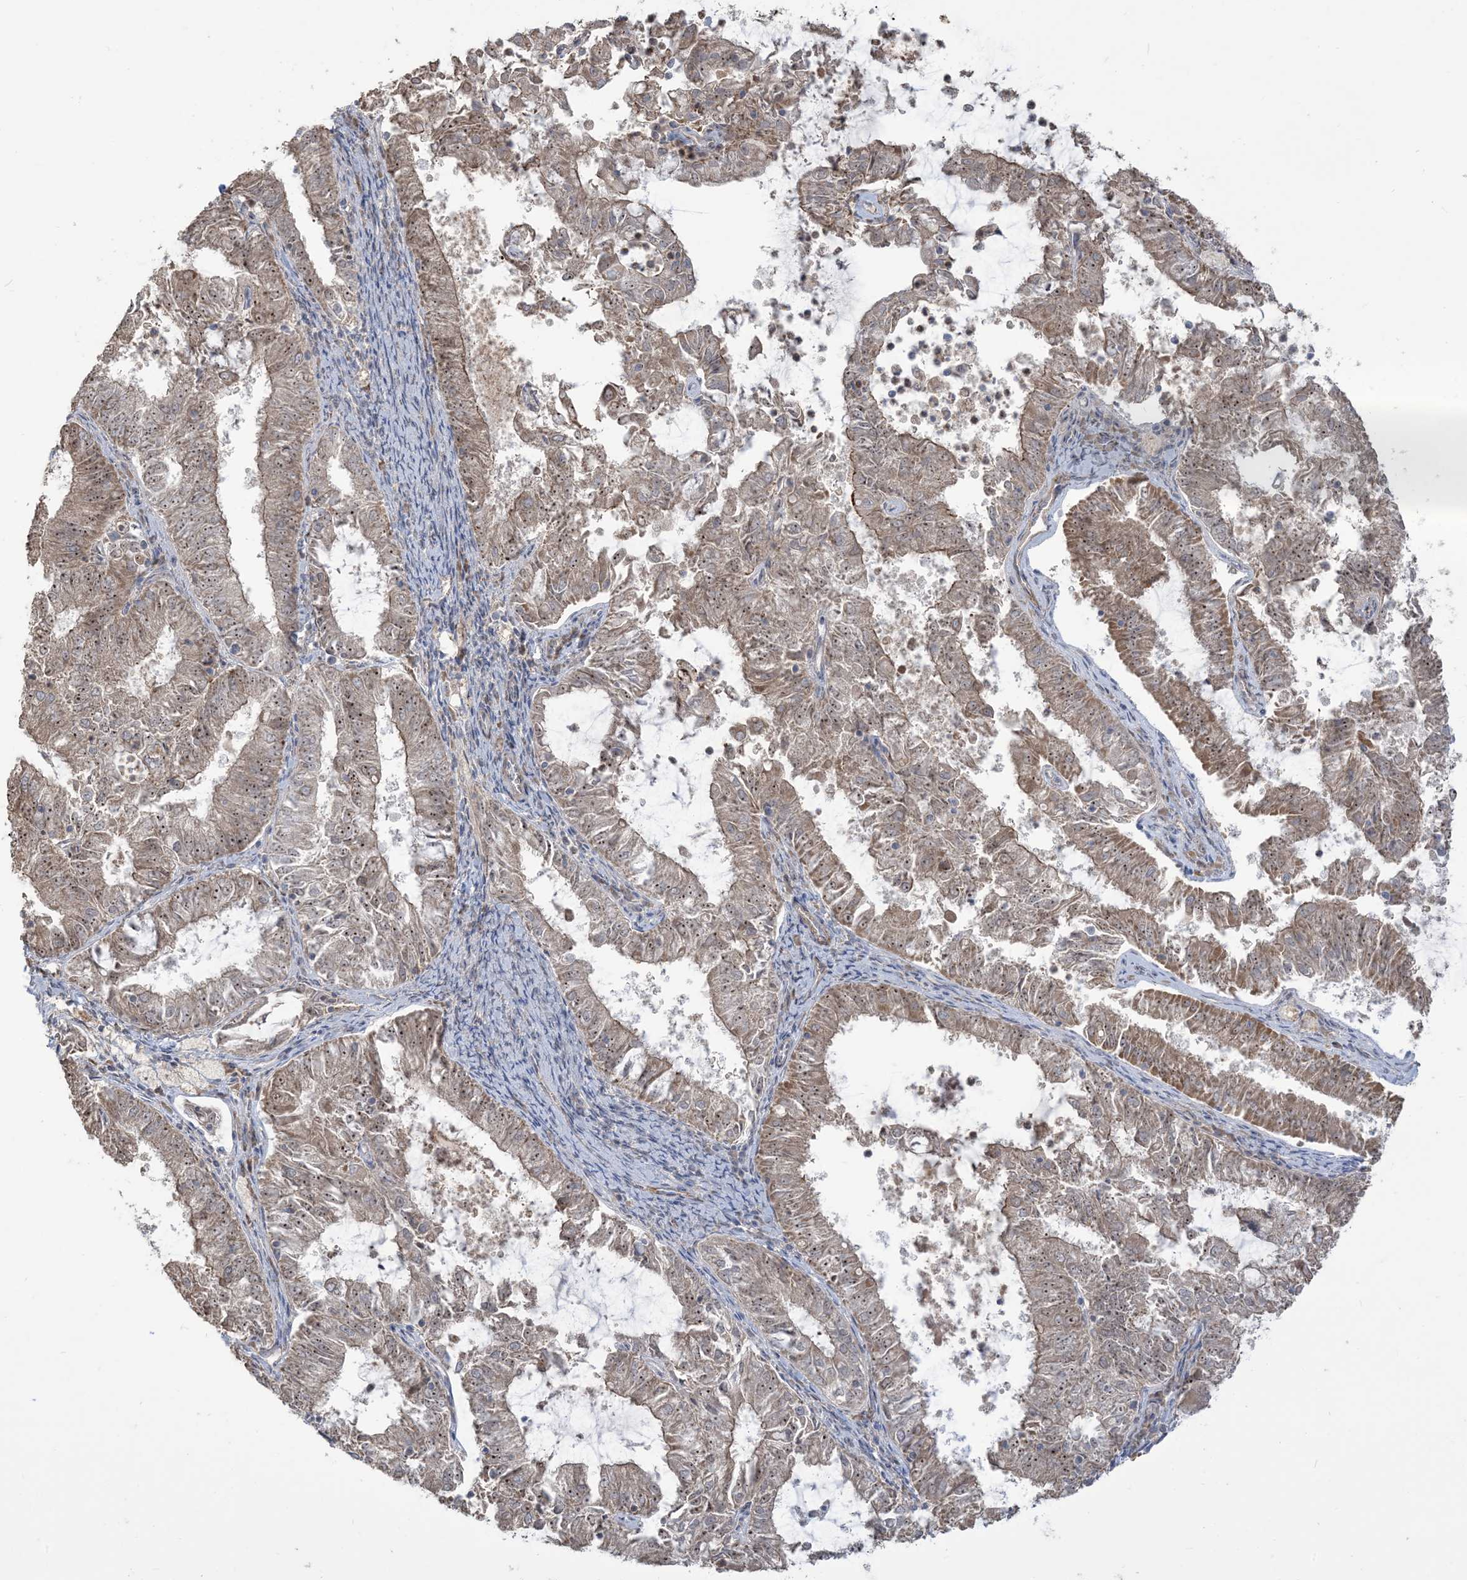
{"staining": {"intensity": "moderate", "quantity": ">75%", "location": "cytoplasmic/membranous,nuclear"}, "tissue": "endometrial cancer", "cell_type": "Tumor cells", "image_type": "cancer", "snomed": [{"axis": "morphology", "description": "Adenocarcinoma, NOS"}, {"axis": "topography", "description": "Endometrium"}], "caption": "Immunohistochemistry of endometrial cancer demonstrates medium levels of moderate cytoplasmic/membranous and nuclear staining in about >75% of tumor cells.", "gene": "KLHL18", "patient": {"sex": "female", "age": 57}}